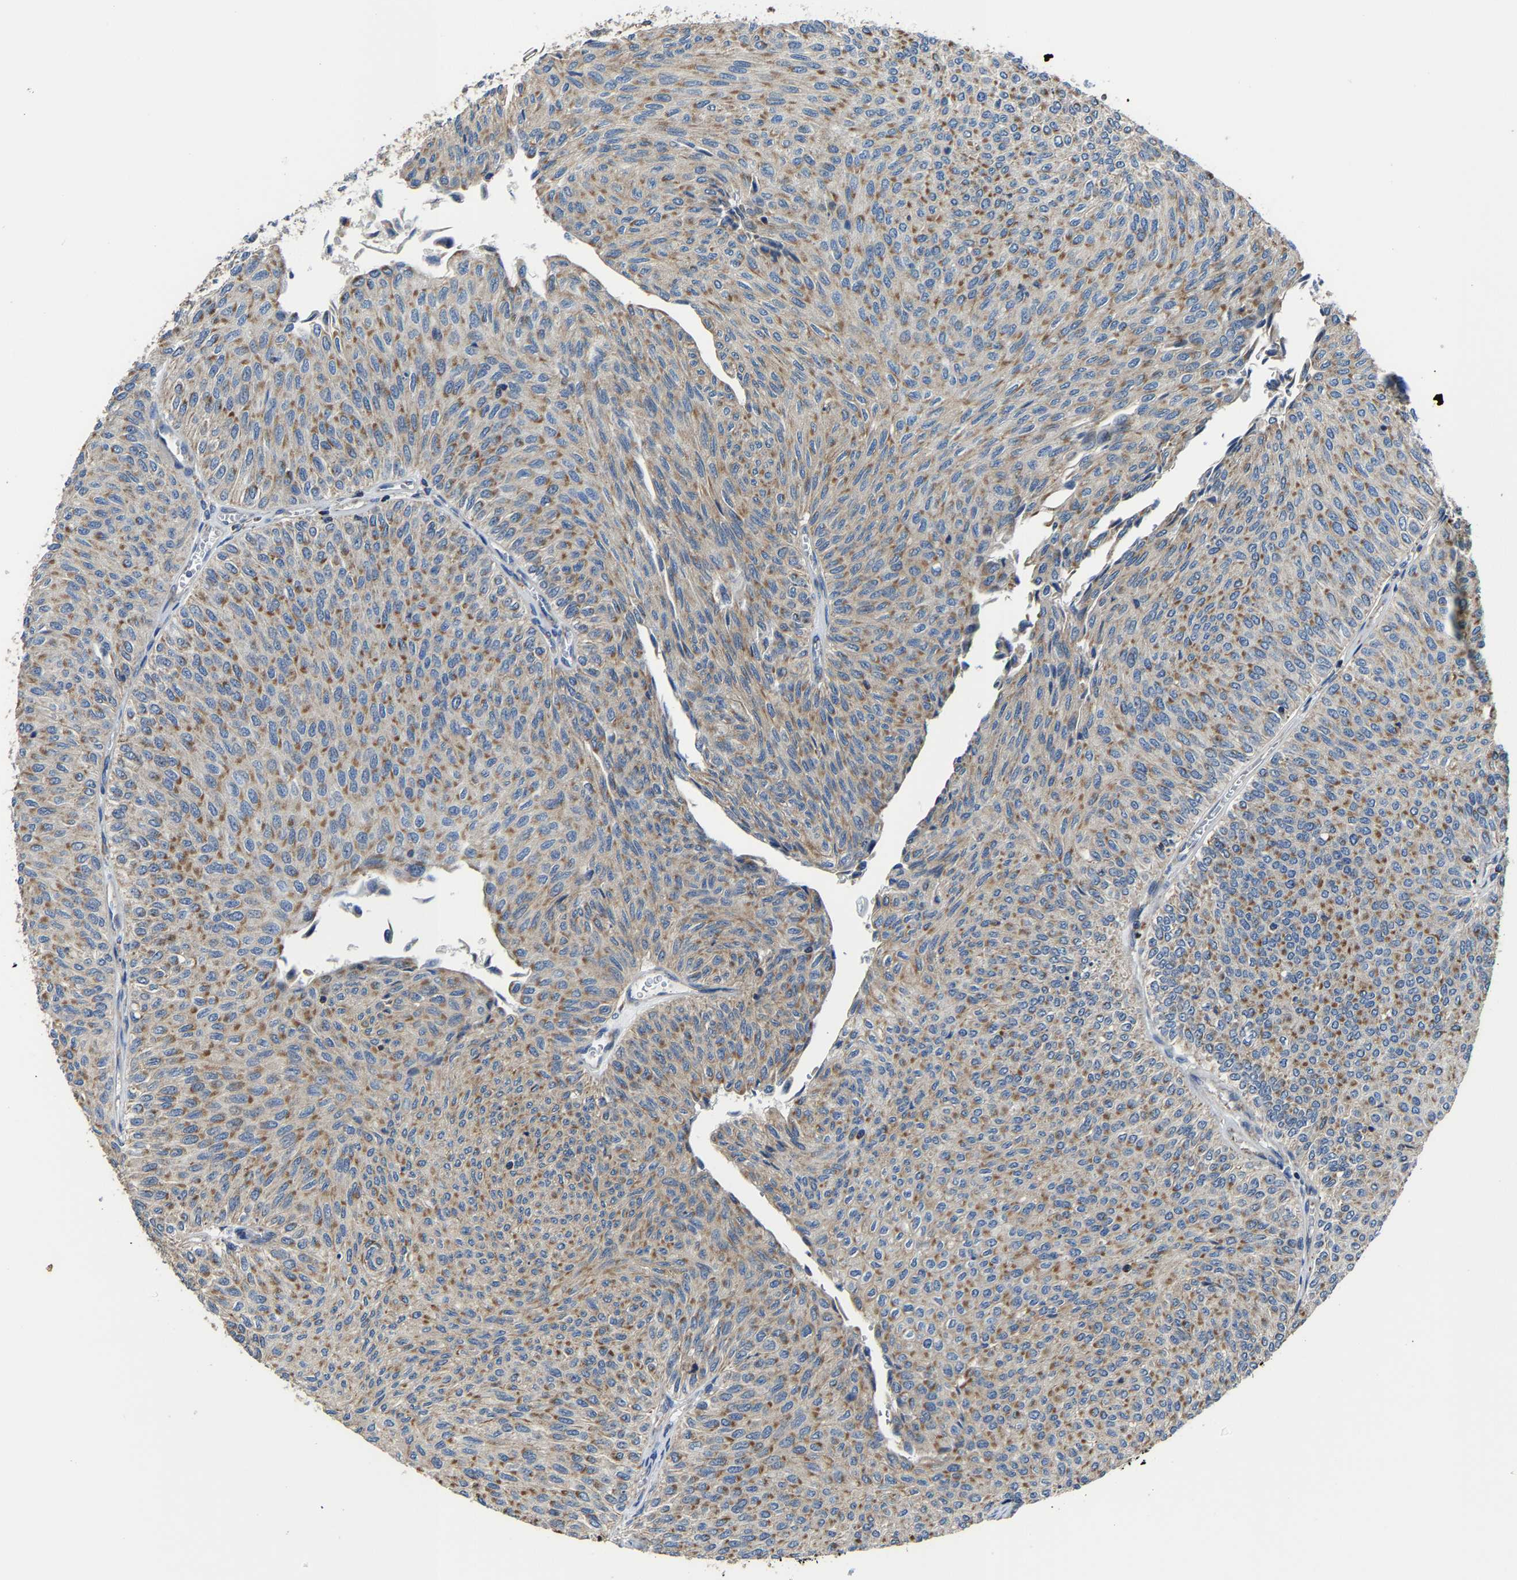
{"staining": {"intensity": "moderate", "quantity": ">75%", "location": "cytoplasmic/membranous"}, "tissue": "urothelial cancer", "cell_type": "Tumor cells", "image_type": "cancer", "snomed": [{"axis": "morphology", "description": "Urothelial carcinoma, Low grade"}, {"axis": "topography", "description": "Urinary bladder"}], "caption": "A micrograph of human urothelial carcinoma (low-grade) stained for a protein reveals moderate cytoplasmic/membranous brown staining in tumor cells.", "gene": "AGK", "patient": {"sex": "male", "age": 78}}